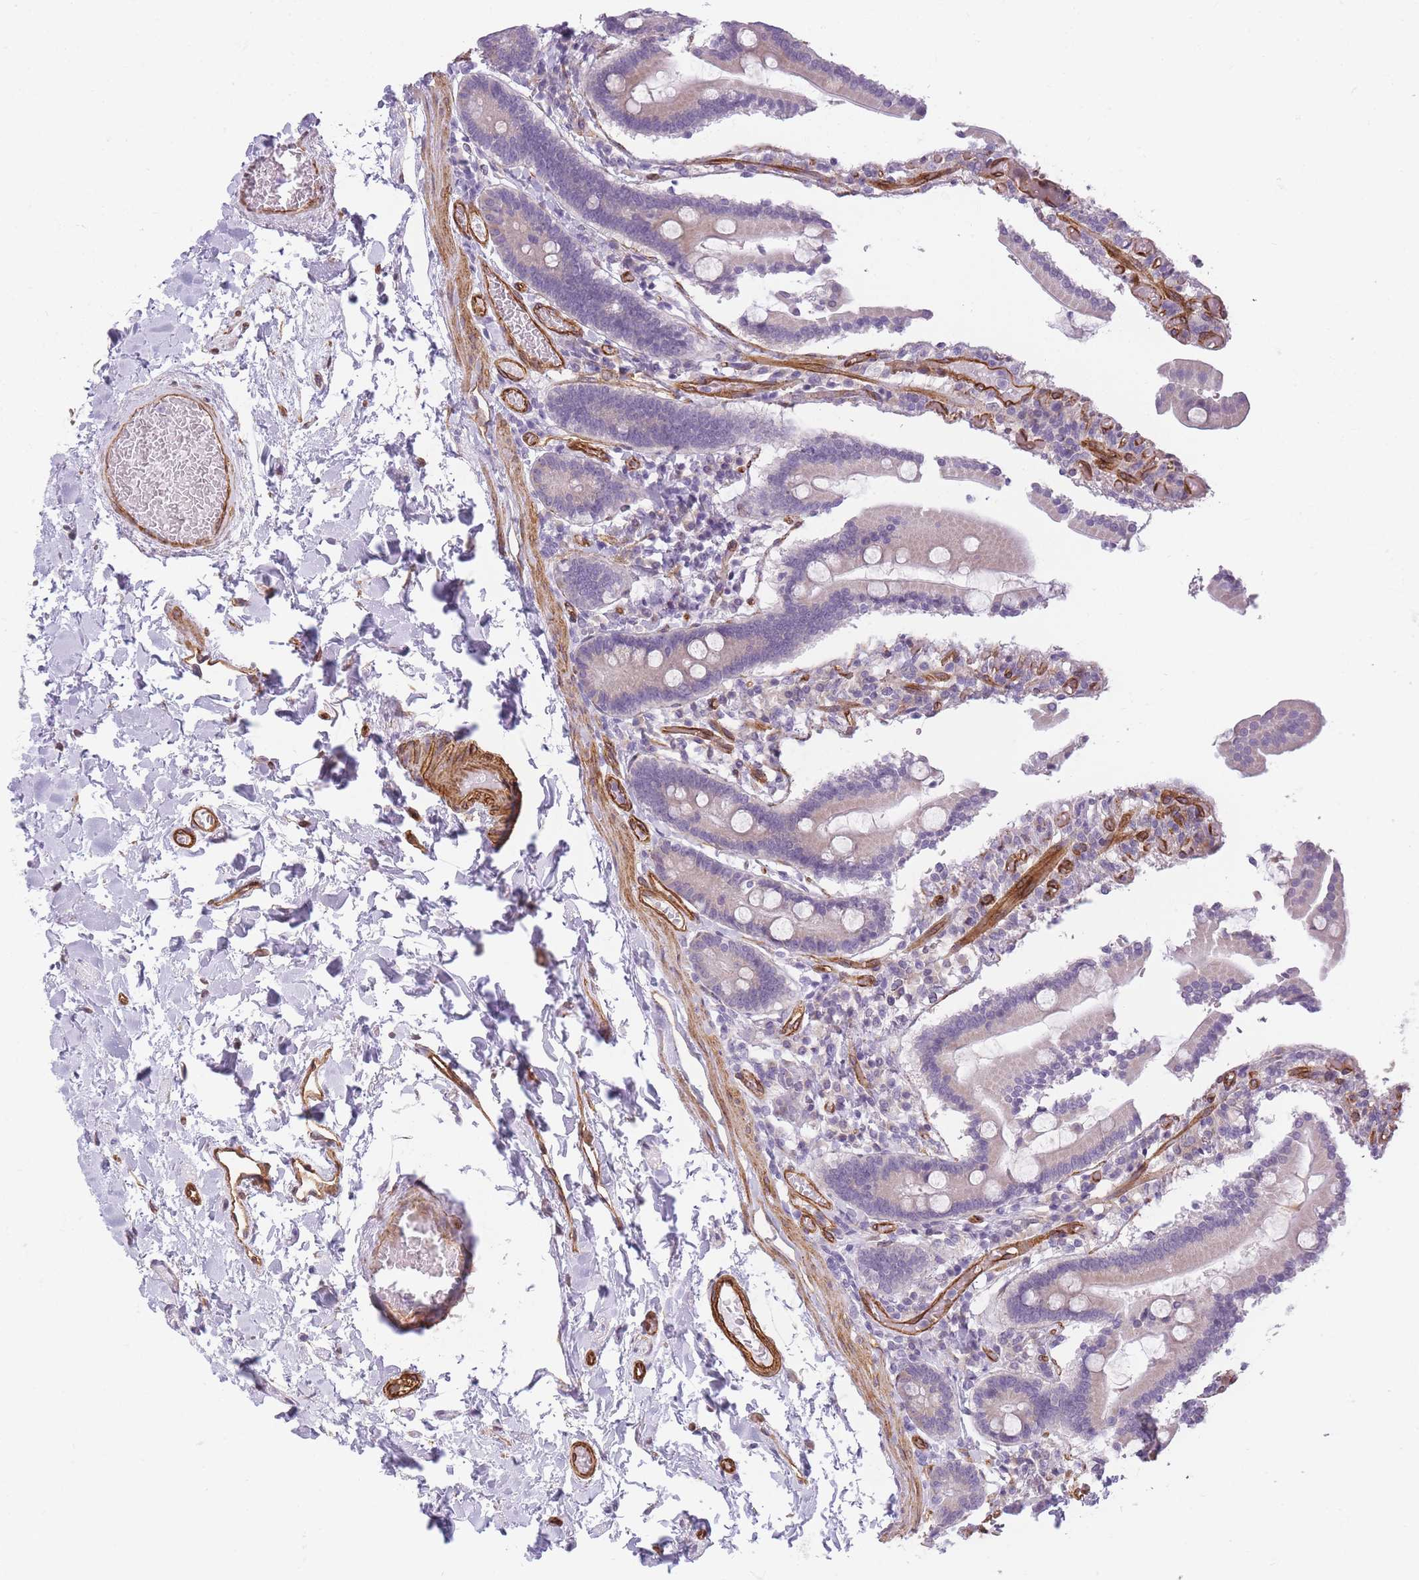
{"staining": {"intensity": "weak", "quantity": "<25%", "location": "cytoplasmic/membranous"}, "tissue": "duodenum", "cell_type": "Glandular cells", "image_type": "normal", "snomed": [{"axis": "morphology", "description": "Normal tissue, NOS"}, {"axis": "topography", "description": "Duodenum"}], "caption": "IHC of unremarkable human duodenum shows no staining in glandular cells.", "gene": "OR6B2", "patient": {"sex": "male", "age": 55}}